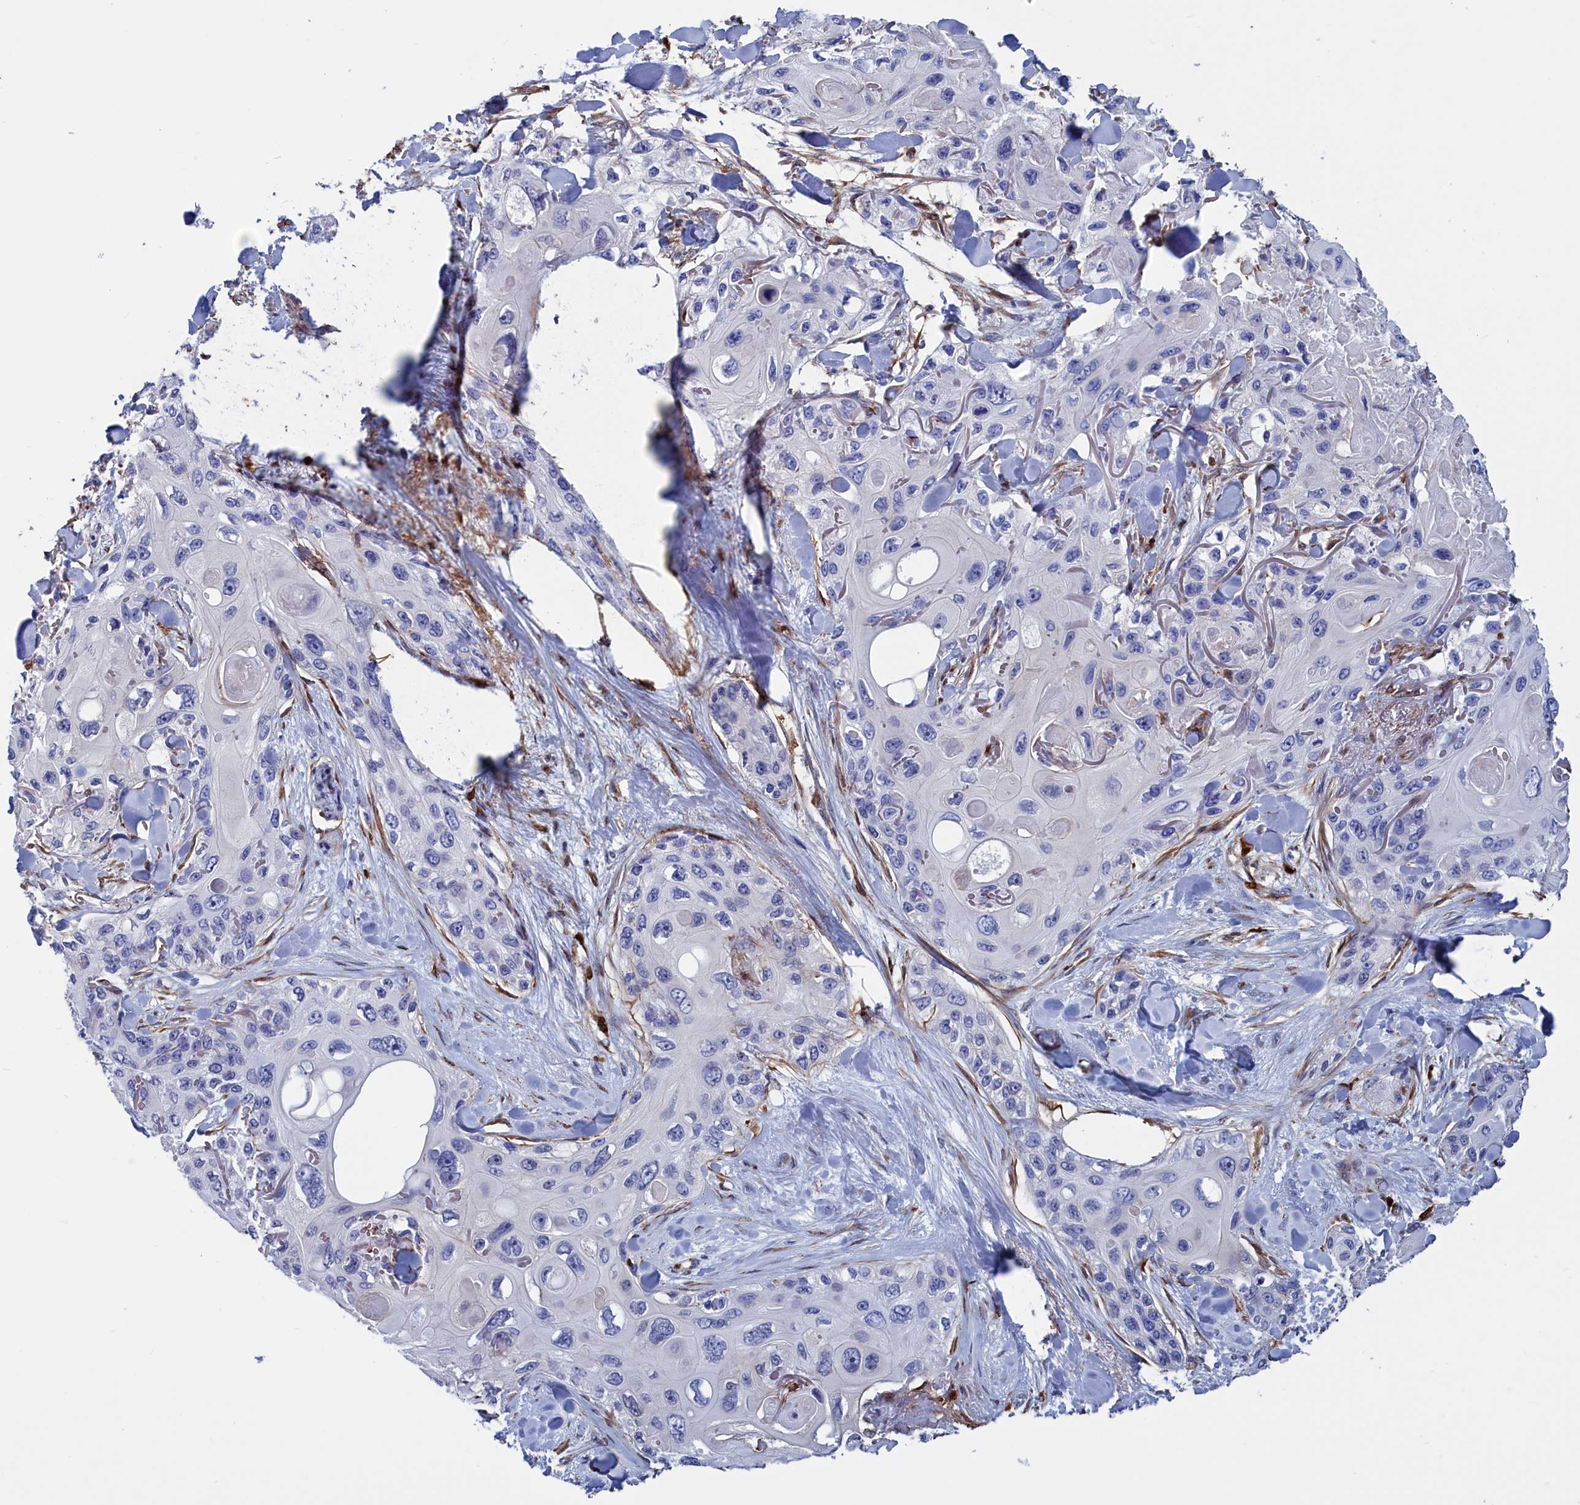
{"staining": {"intensity": "negative", "quantity": "none", "location": "none"}, "tissue": "skin cancer", "cell_type": "Tumor cells", "image_type": "cancer", "snomed": [{"axis": "morphology", "description": "Normal tissue, NOS"}, {"axis": "morphology", "description": "Squamous cell carcinoma, NOS"}, {"axis": "topography", "description": "Skin"}], "caption": "Tumor cells show no significant protein expression in skin cancer. The staining was performed using DAB (3,3'-diaminobenzidine) to visualize the protein expression in brown, while the nuclei were stained in blue with hematoxylin (Magnification: 20x).", "gene": "CRIP1", "patient": {"sex": "male", "age": 72}}